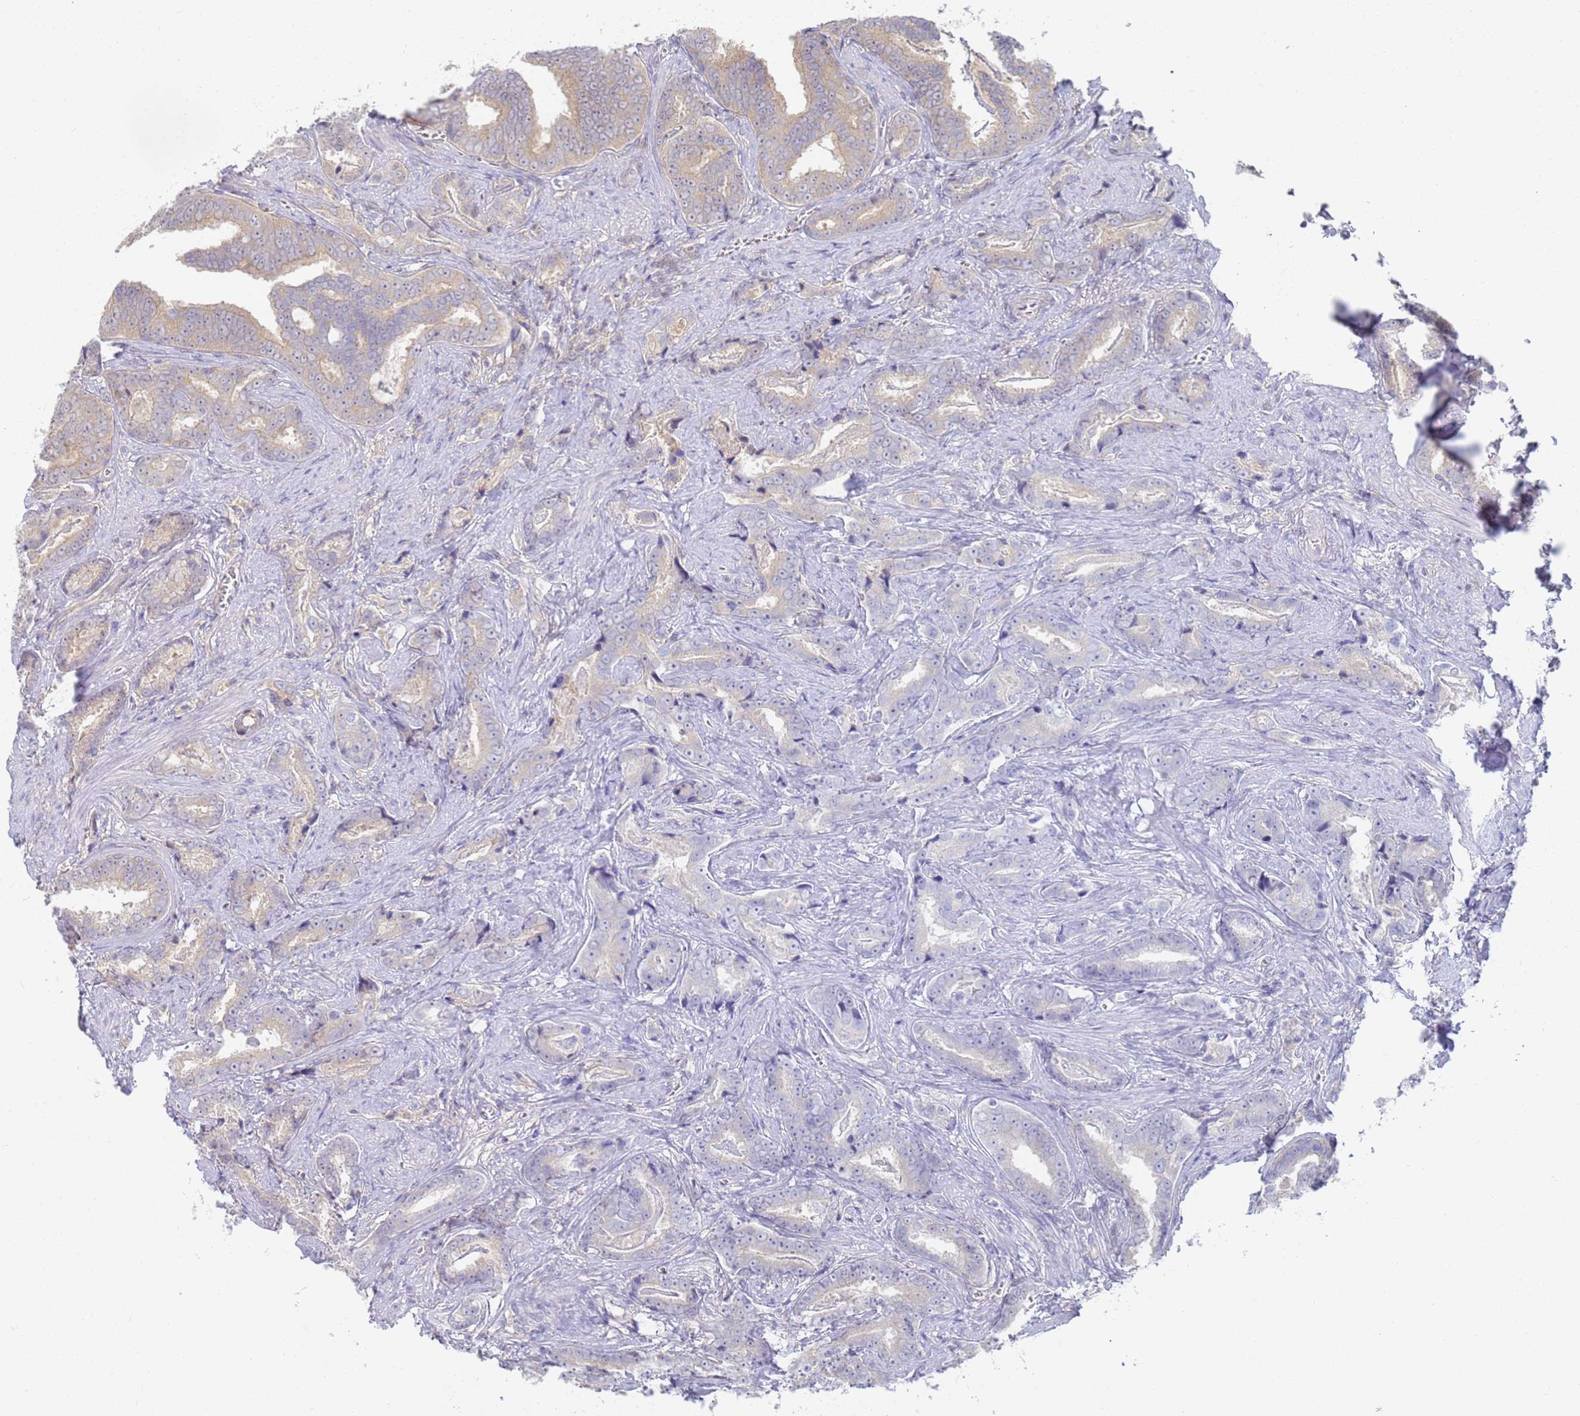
{"staining": {"intensity": "weak", "quantity": "25%-75%", "location": "cytoplasmic/membranous"}, "tissue": "prostate cancer", "cell_type": "Tumor cells", "image_type": "cancer", "snomed": [{"axis": "morphology", "description": "Adenocarcinoma, High grade"}, {"axis": "topography", "description": "Prostate"}], "caption": "Prostate high-grade adenocarcinoma stained for a protein demonstrates weak cytoplasmic/membranous positivity in tumor cells.", "gene": "SHARPIN", "patient": {"sex": "male", "age": 67}}